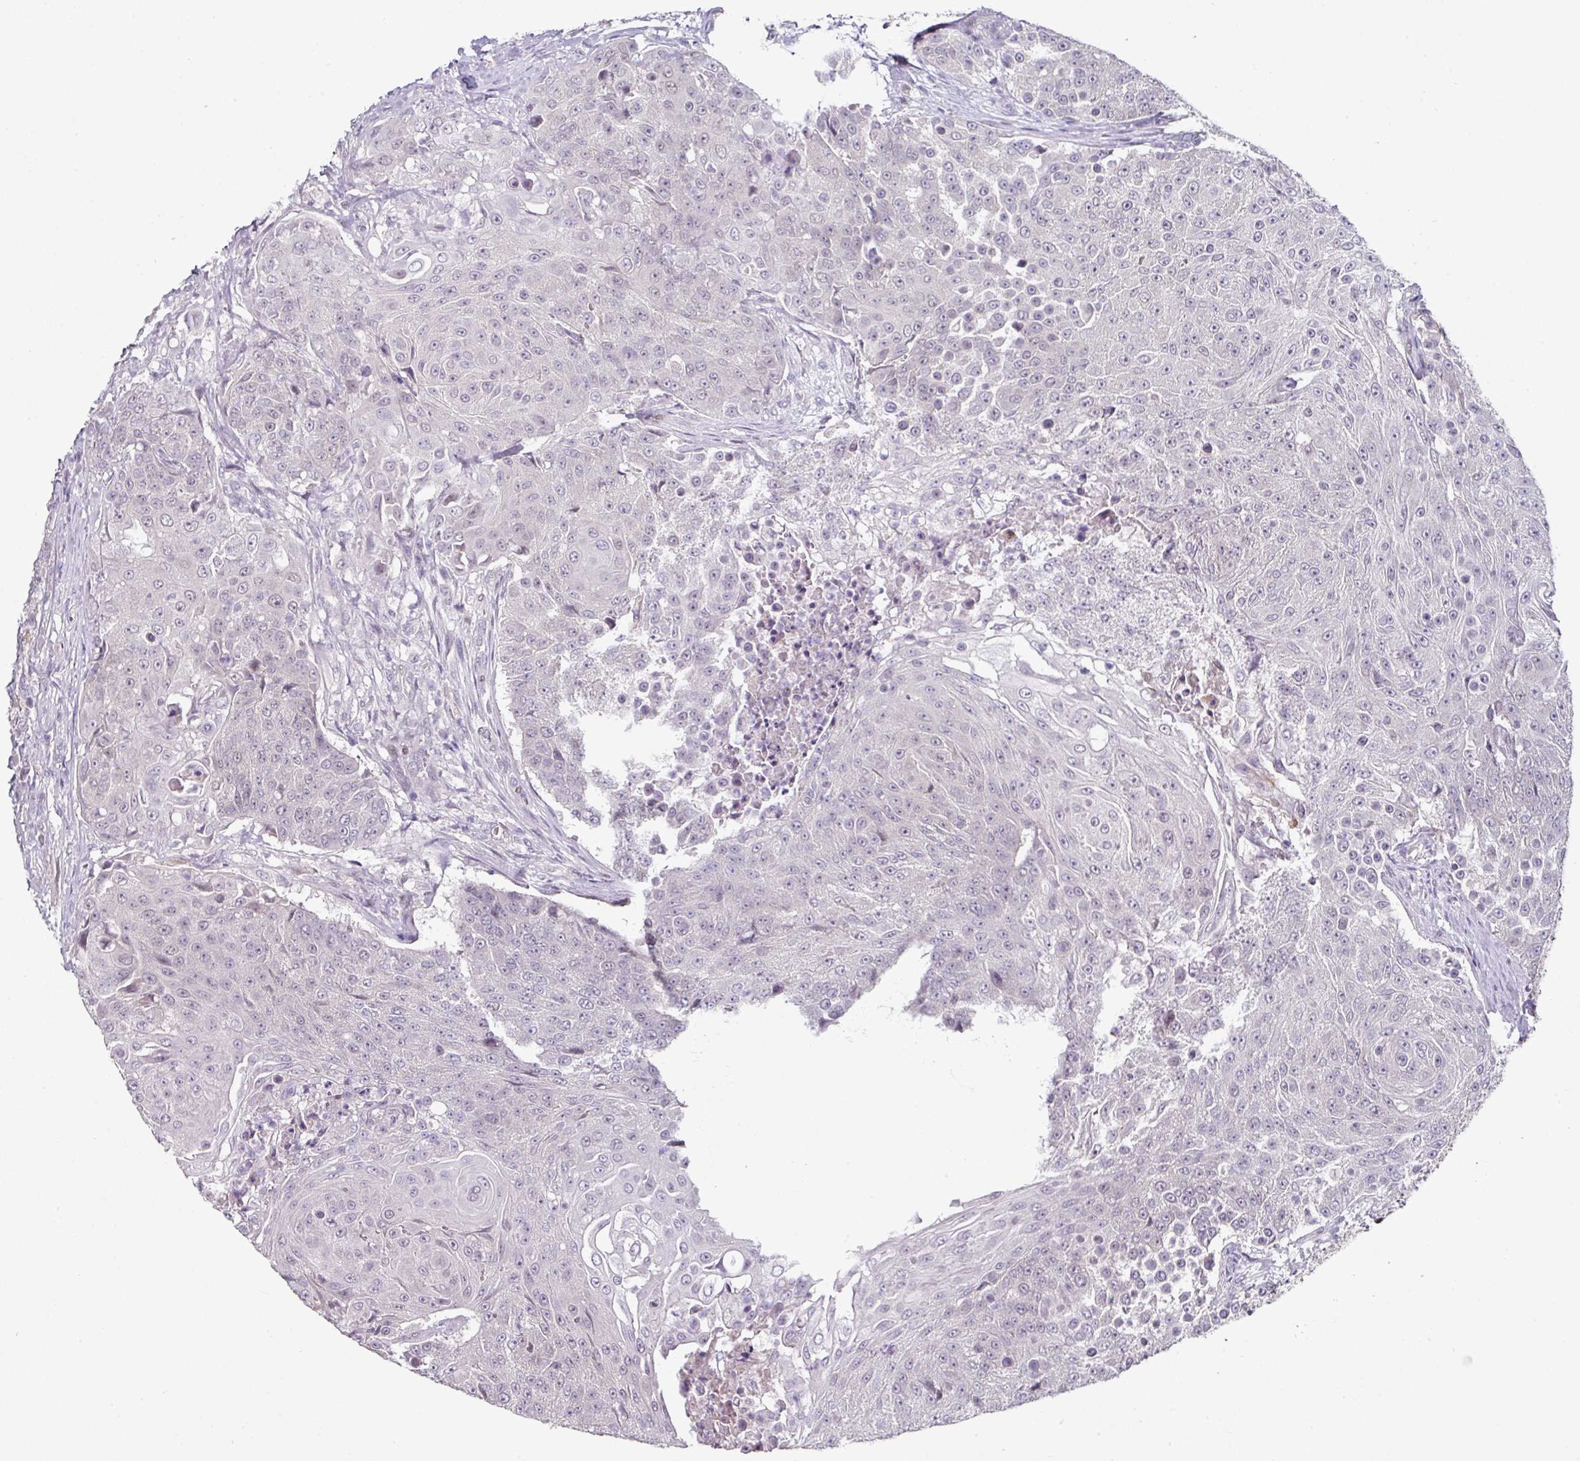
{"staining": {"intensity": "negative", "quantity": "none", "location": "none"}, "tissue": "urothelial cancer", "cell_type": "Tumor cells", "image_type": "cancer", "snomed": [{"axis": "morphology", "description": "Urothelial carcinoma, High grade"}, {"axis": "topography", "description": "Urinary bladder"}], "caption": "High-grade urothelial carcinoma was stained to show a protein in brown. There is no significant staining in tumor cells.", "gene": "ELK1", "patient": {"sex": "female", "age": 63}}